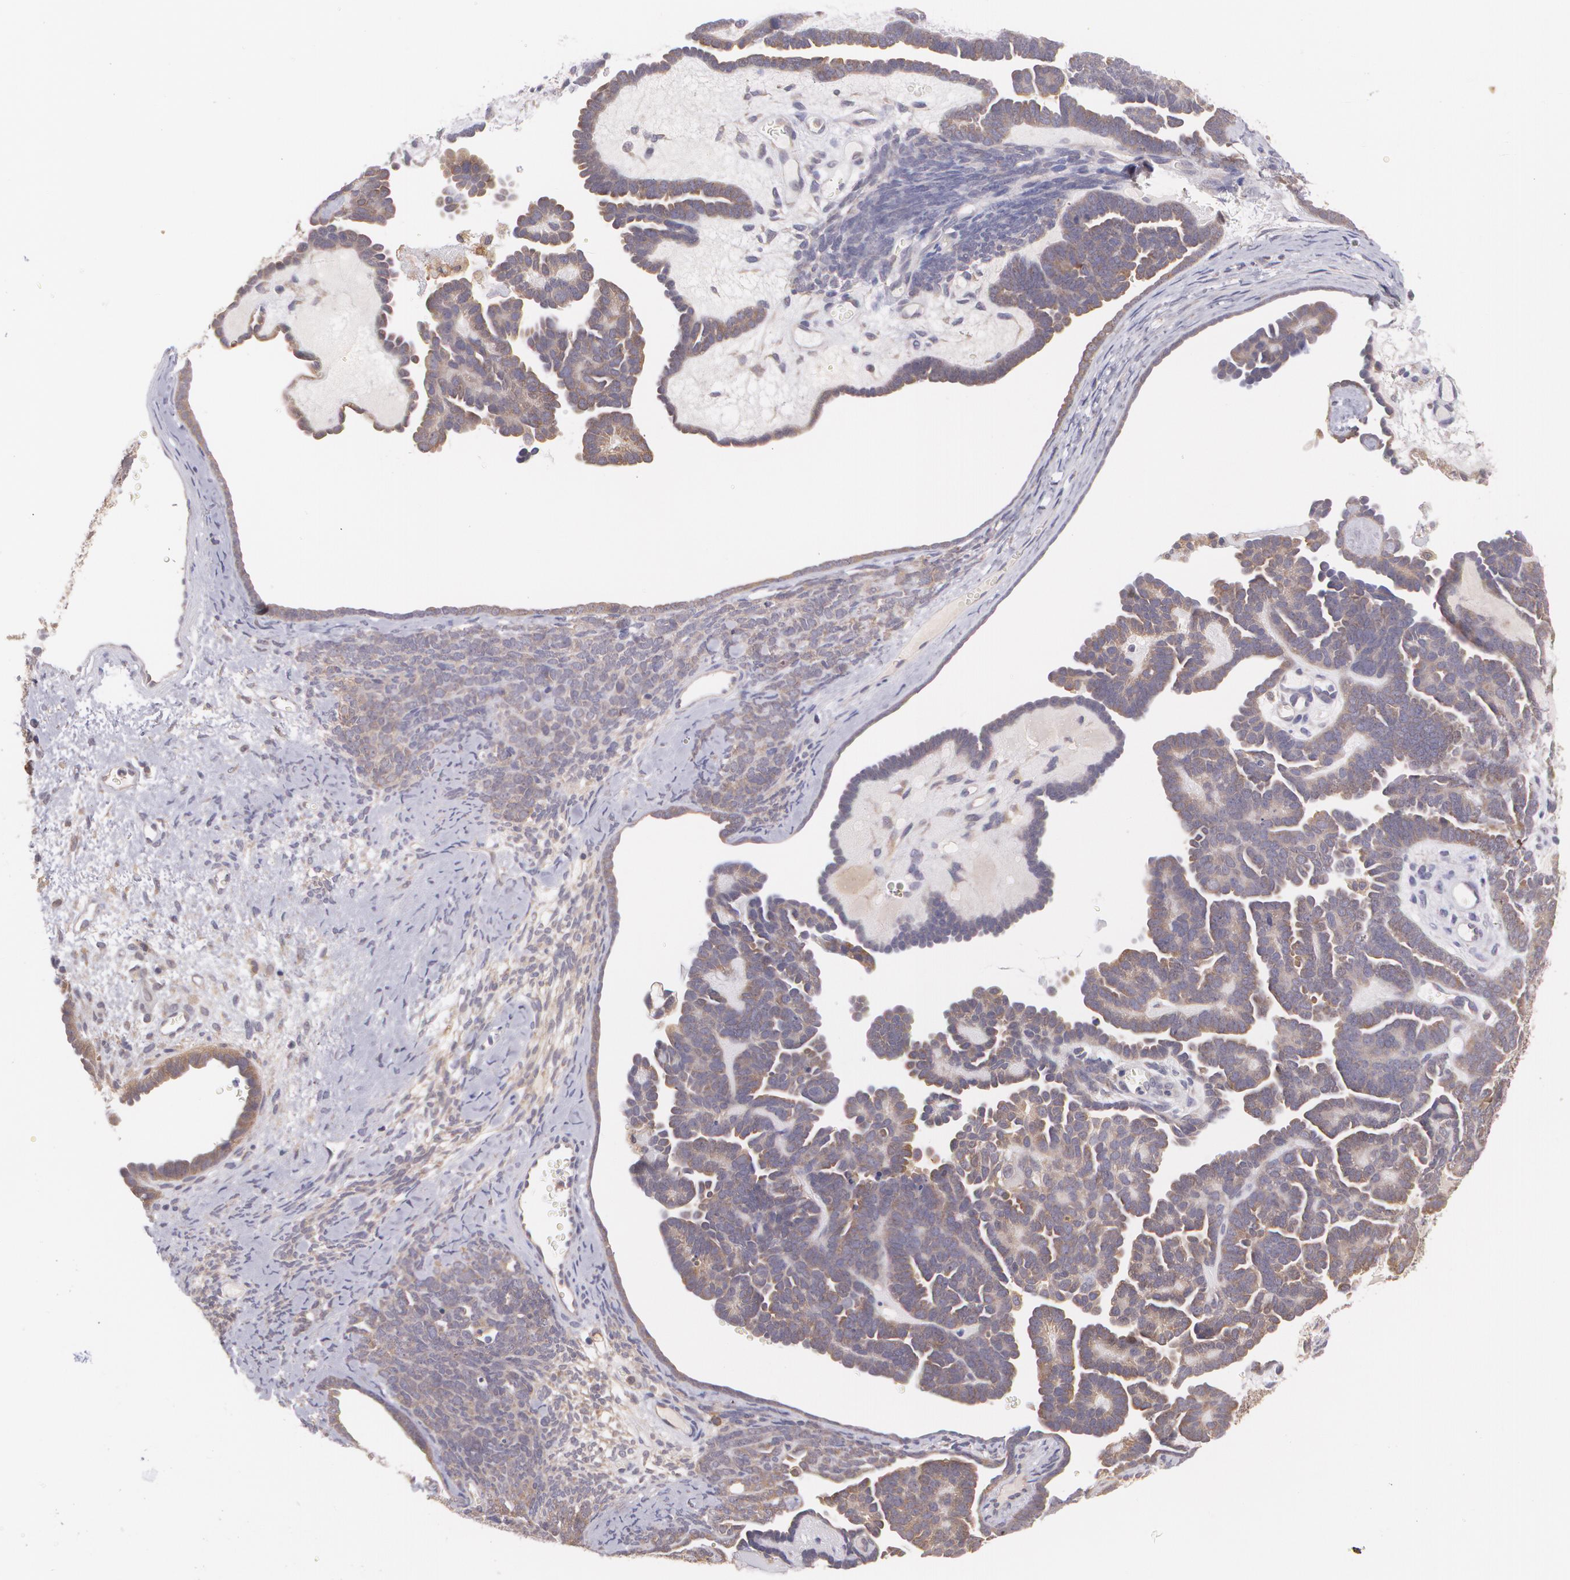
{"staining": {"intensity": "weak", "quantity": ">75%", "location": "cytoplasmic/membranous"}, "tissue": "endometrial cancer", "cell_type": "Tumor cells", "image_type": "cancer", "snomed": [{"axis": "morphology", "description": "Neoplasm, malignant, NOS"}, {"axis": "topography", "description": "Endometrium"}], "caption": "Immunohistochemical staining of human endometrial cancer shows low levels of weak cytoplasmic/membranous staining in approximately >75% of tumor cells.", "gene": "CCL17", "patient": {"sex": "female", "age": 74}}